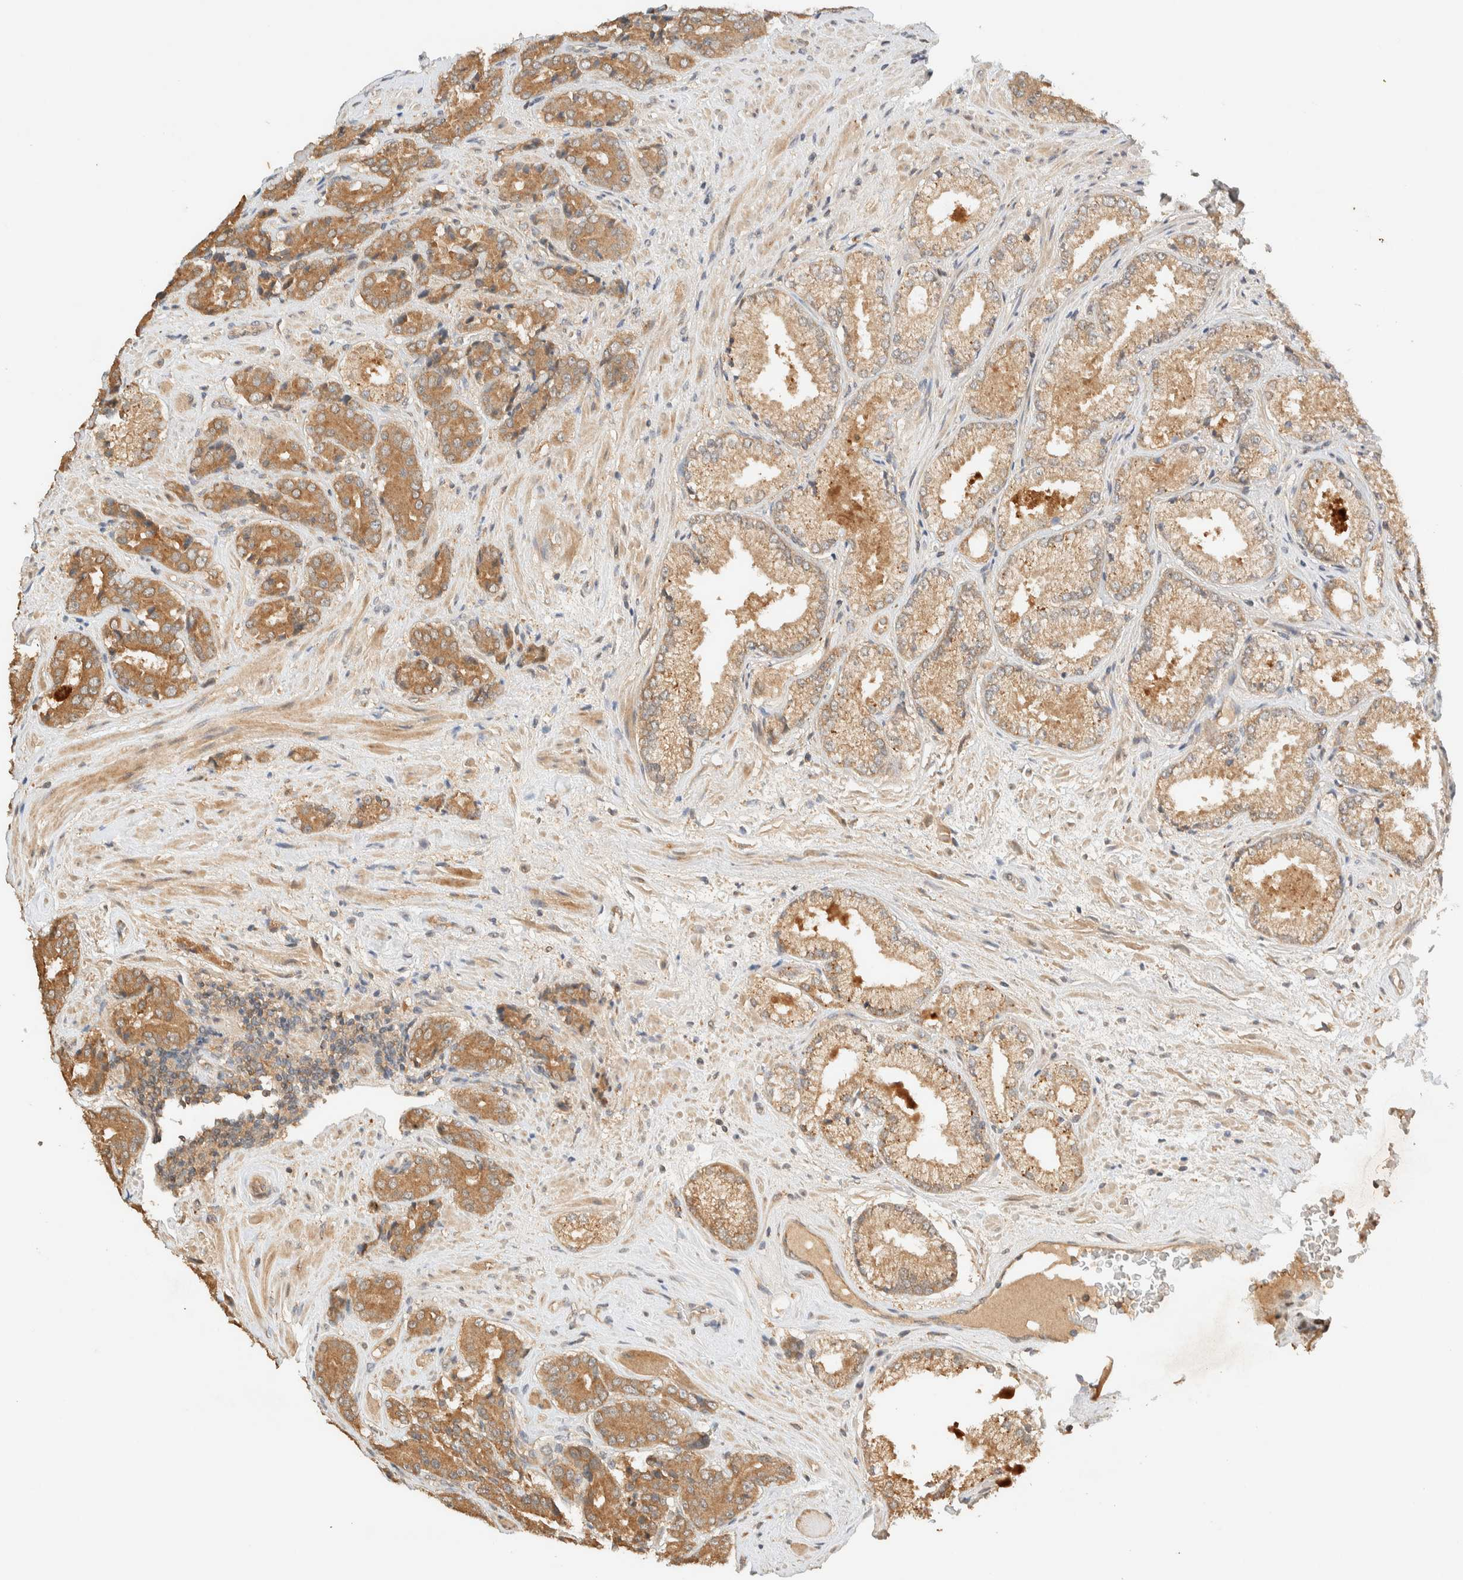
{"staining": {"intensity": "moderate", "quantity": ">75%", "location": "cytoplasmic/membranous"}, "tissue": "prostate cancer", "cell_type": "Tumor cells", "image_type": "cancer", "snomed": [{"axis": "morphology", "description": "Adenocarcinoma, High grade"}, {"axis": "topography", "description": "Prostate"}], "caption": "Tumor cells display moderate cytoplasmic/membranous expression in approximately >75% of cells in adenocarcinoma (high-grade) (prostate).", "gene": "ZBTB34", "patient": {"sex": "male", "age": 71}}